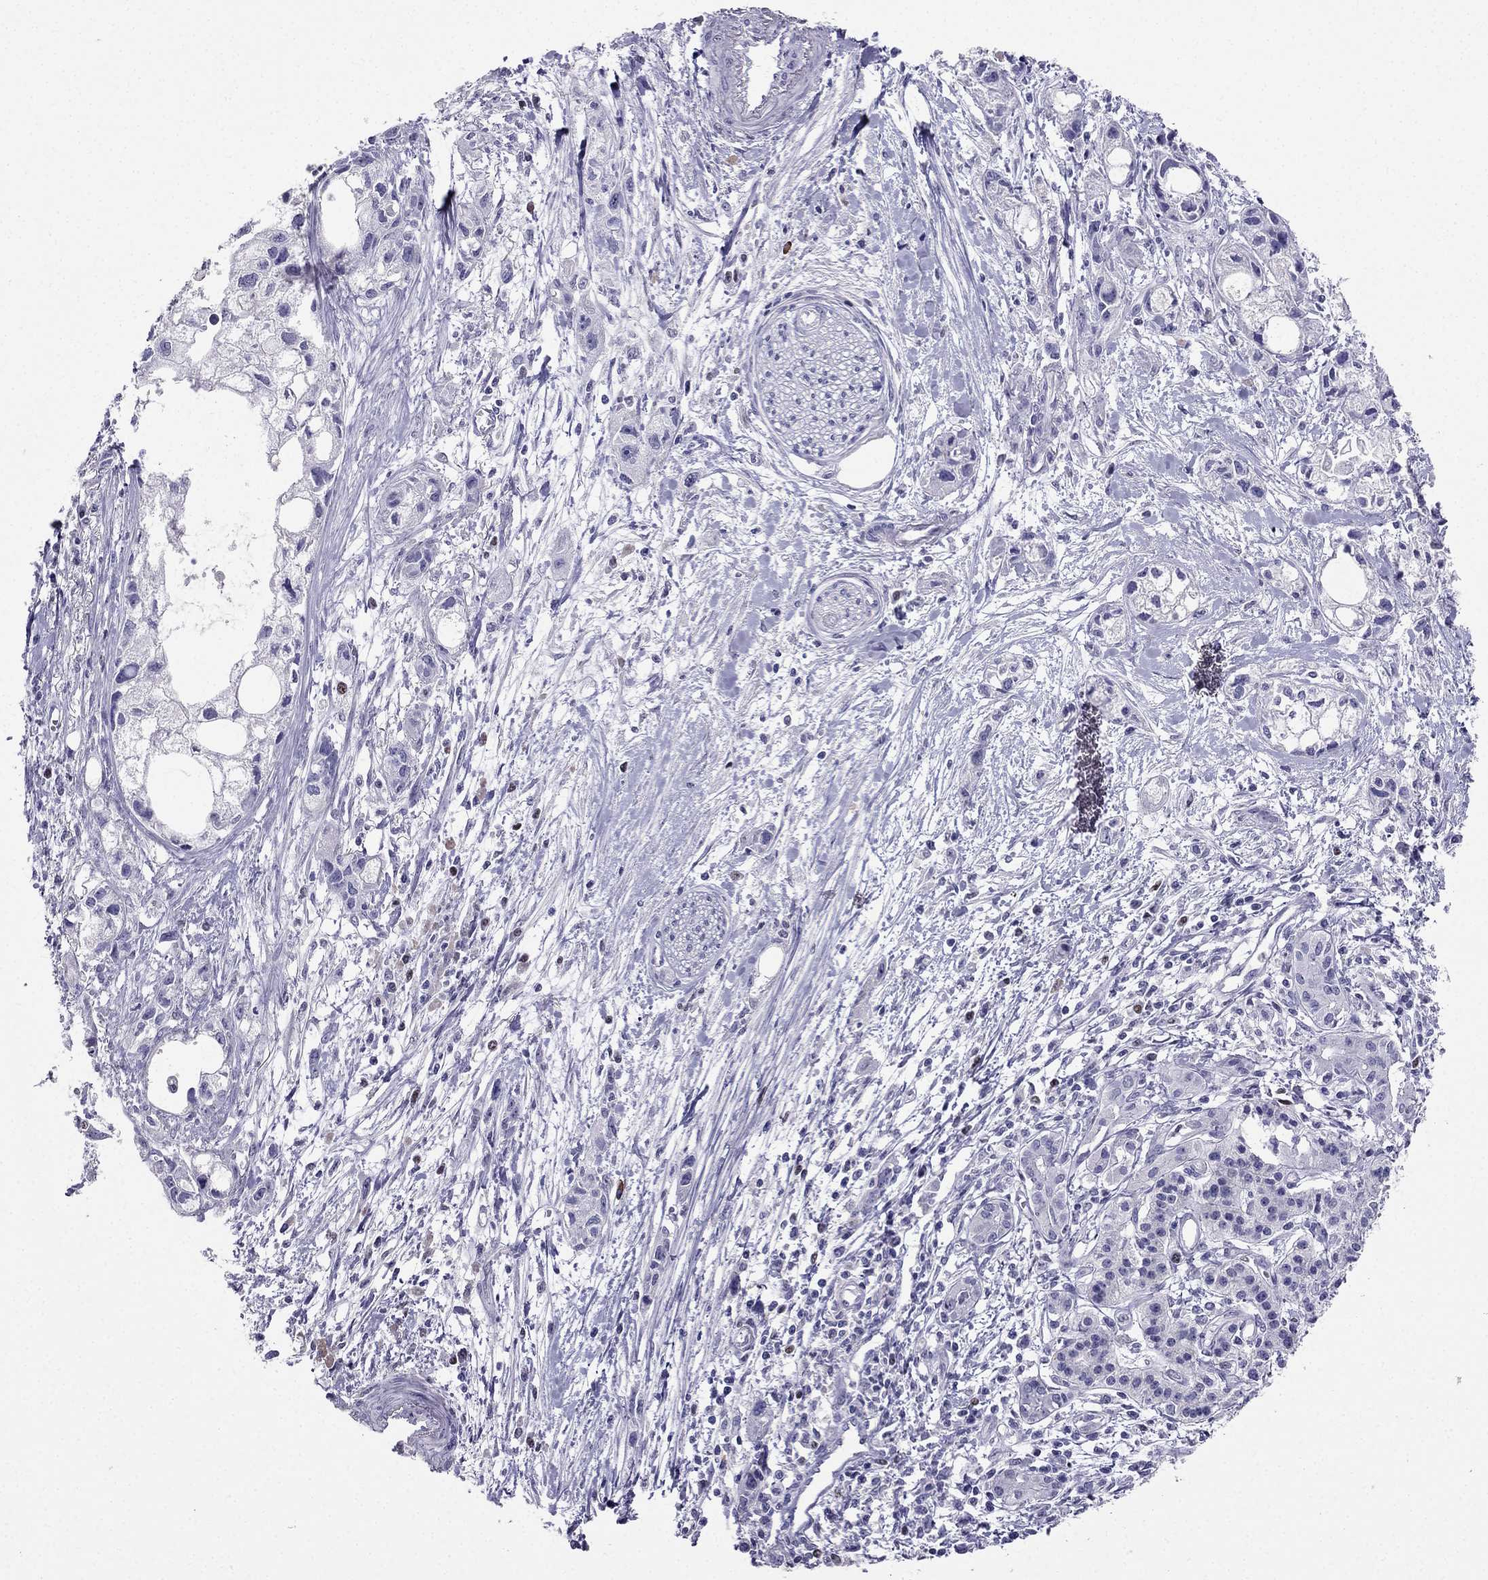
{"staining": {"intensity": "negative", "quantity": "none", "location": "none"}, "tissue": "pancreatic cancer", "cell_type": "Tumor cells", "image_type": "cancer", "snomed": [{"axis": "morphology", "description": "Adenocarcinoma, NOS"}, {"axis": "topography", "description": "Pancreas"}], "caption": "An IHC photomicrograph of pancreatic cancer (adenocarcinoma) is shown. There is no staining in tumor cells of pancreatic cancer (adenocarcinoma). Brightfield microscopy of immunohistochemistry stained with DAB (3,3'-diaminobenzidine) (brown) and hematoxylin (blue), captured at high magnification.", "gene": "ARID3A", "patient": {"sex": "female", "age": 61}}